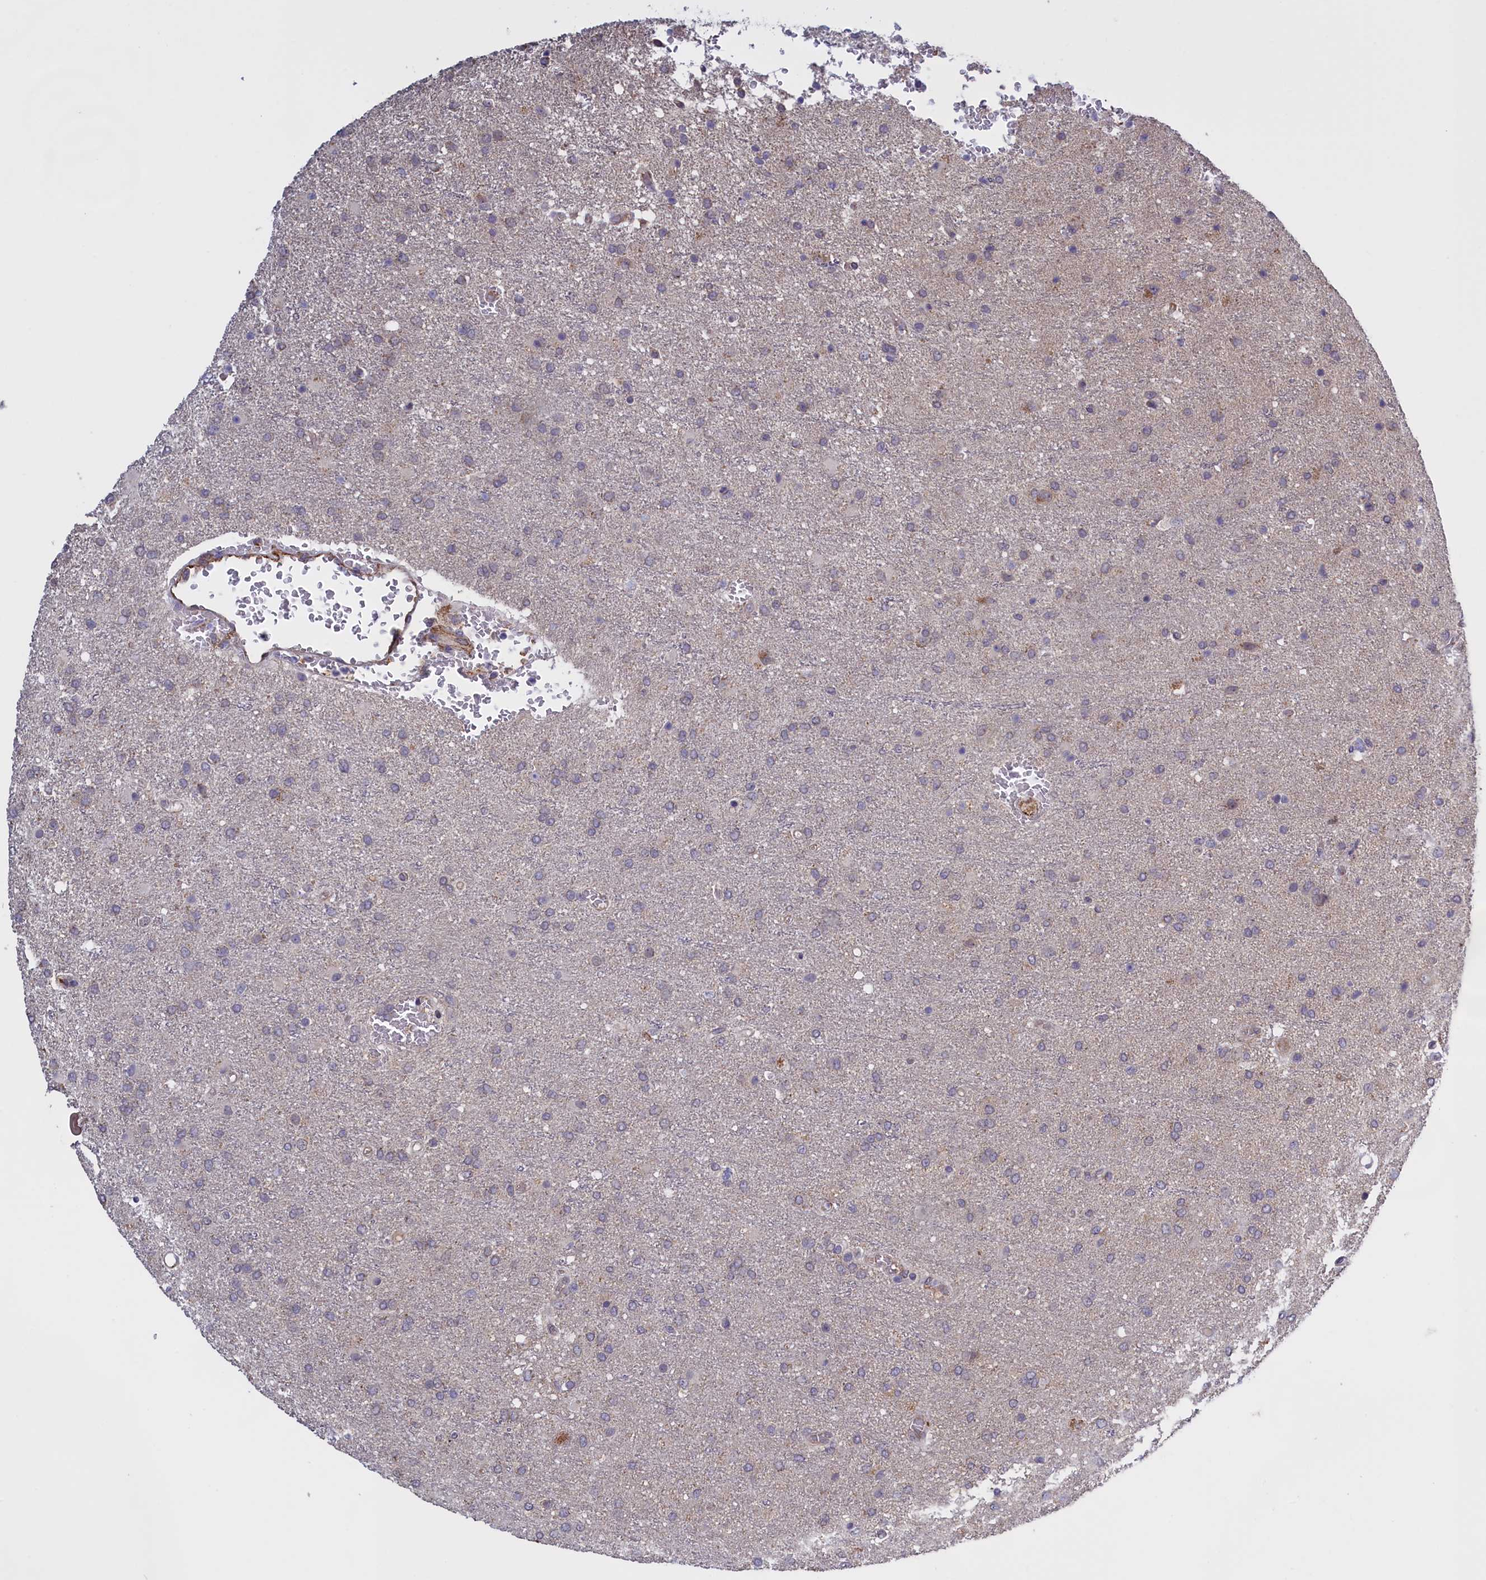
{"staining": {"intensity": "negative", "quantity": "none", "location": "none"}, "tissue": "glioma", "cell_type": "Tumor cells", "image_type": "cancer", "snomed": [{"axis": "morphology", "description": "Glioma, malignant, High grade"}, {"axis": "topography", "description": "Brain"}], "caption": "Glioma stained for a protein using IHC displays no positivity tumor cells.", "gene": "COL19A1", "patient": {"sex": "female", "age": 74}}